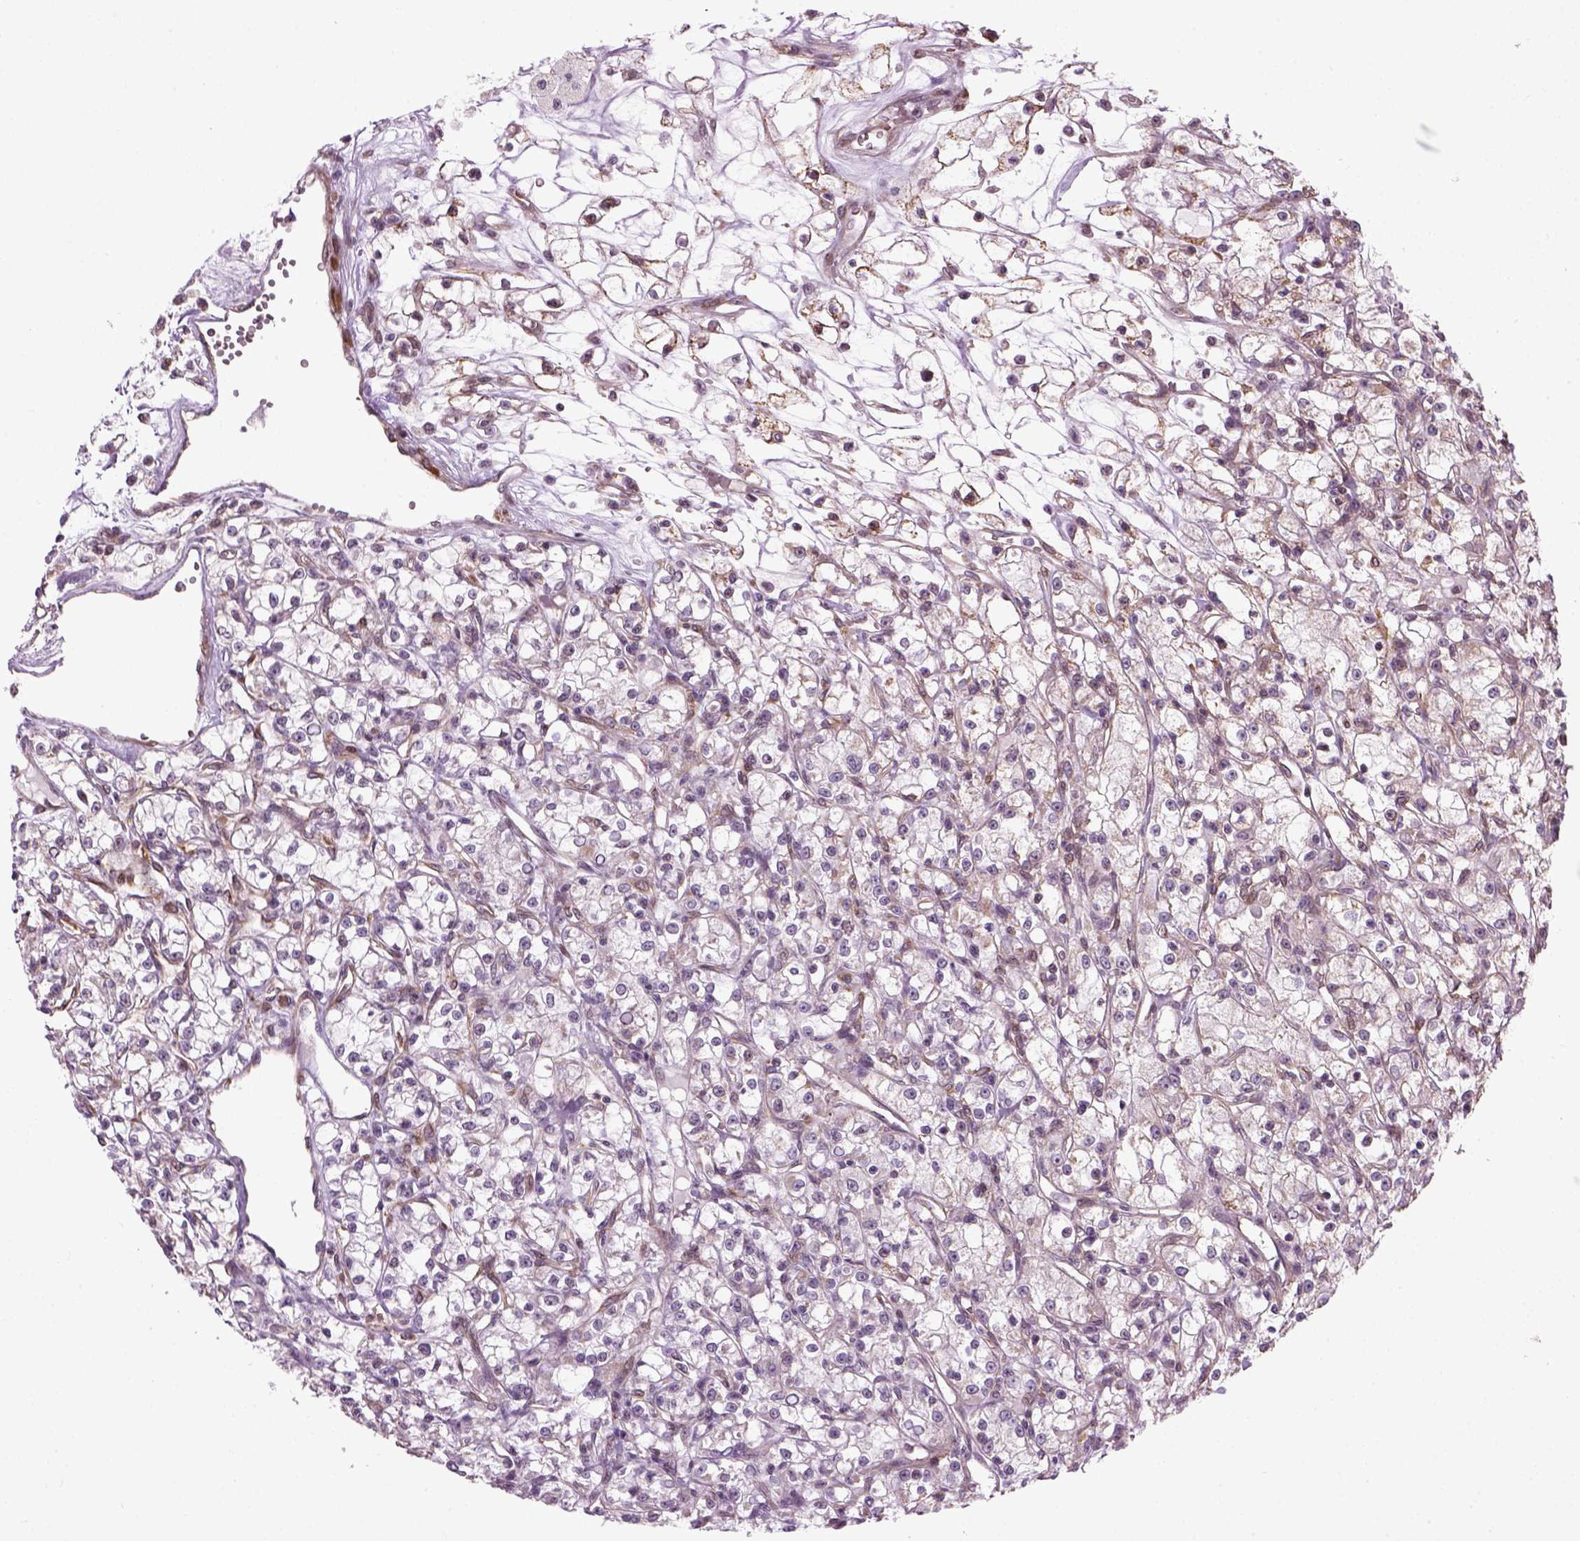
{"staining": {"intensity": "negative", "quantity": "none", "location": "none"}, "tissue": "renal cancer", "cell_type": "Tumor cells", "image_type": "cancer", "snomed": [{"axis": "morphology", "description": "Adenocarcinoma, NOS"}, {"axis": "topography", "description": "Kidney"}], "caption": "A high-resolution photomicrograph shows IHC staining of adenocarcinoma (renal), which displays no significant staining in tumor cells.", "gene": "XK", "patient": {"sex": "female", "age": 59}}